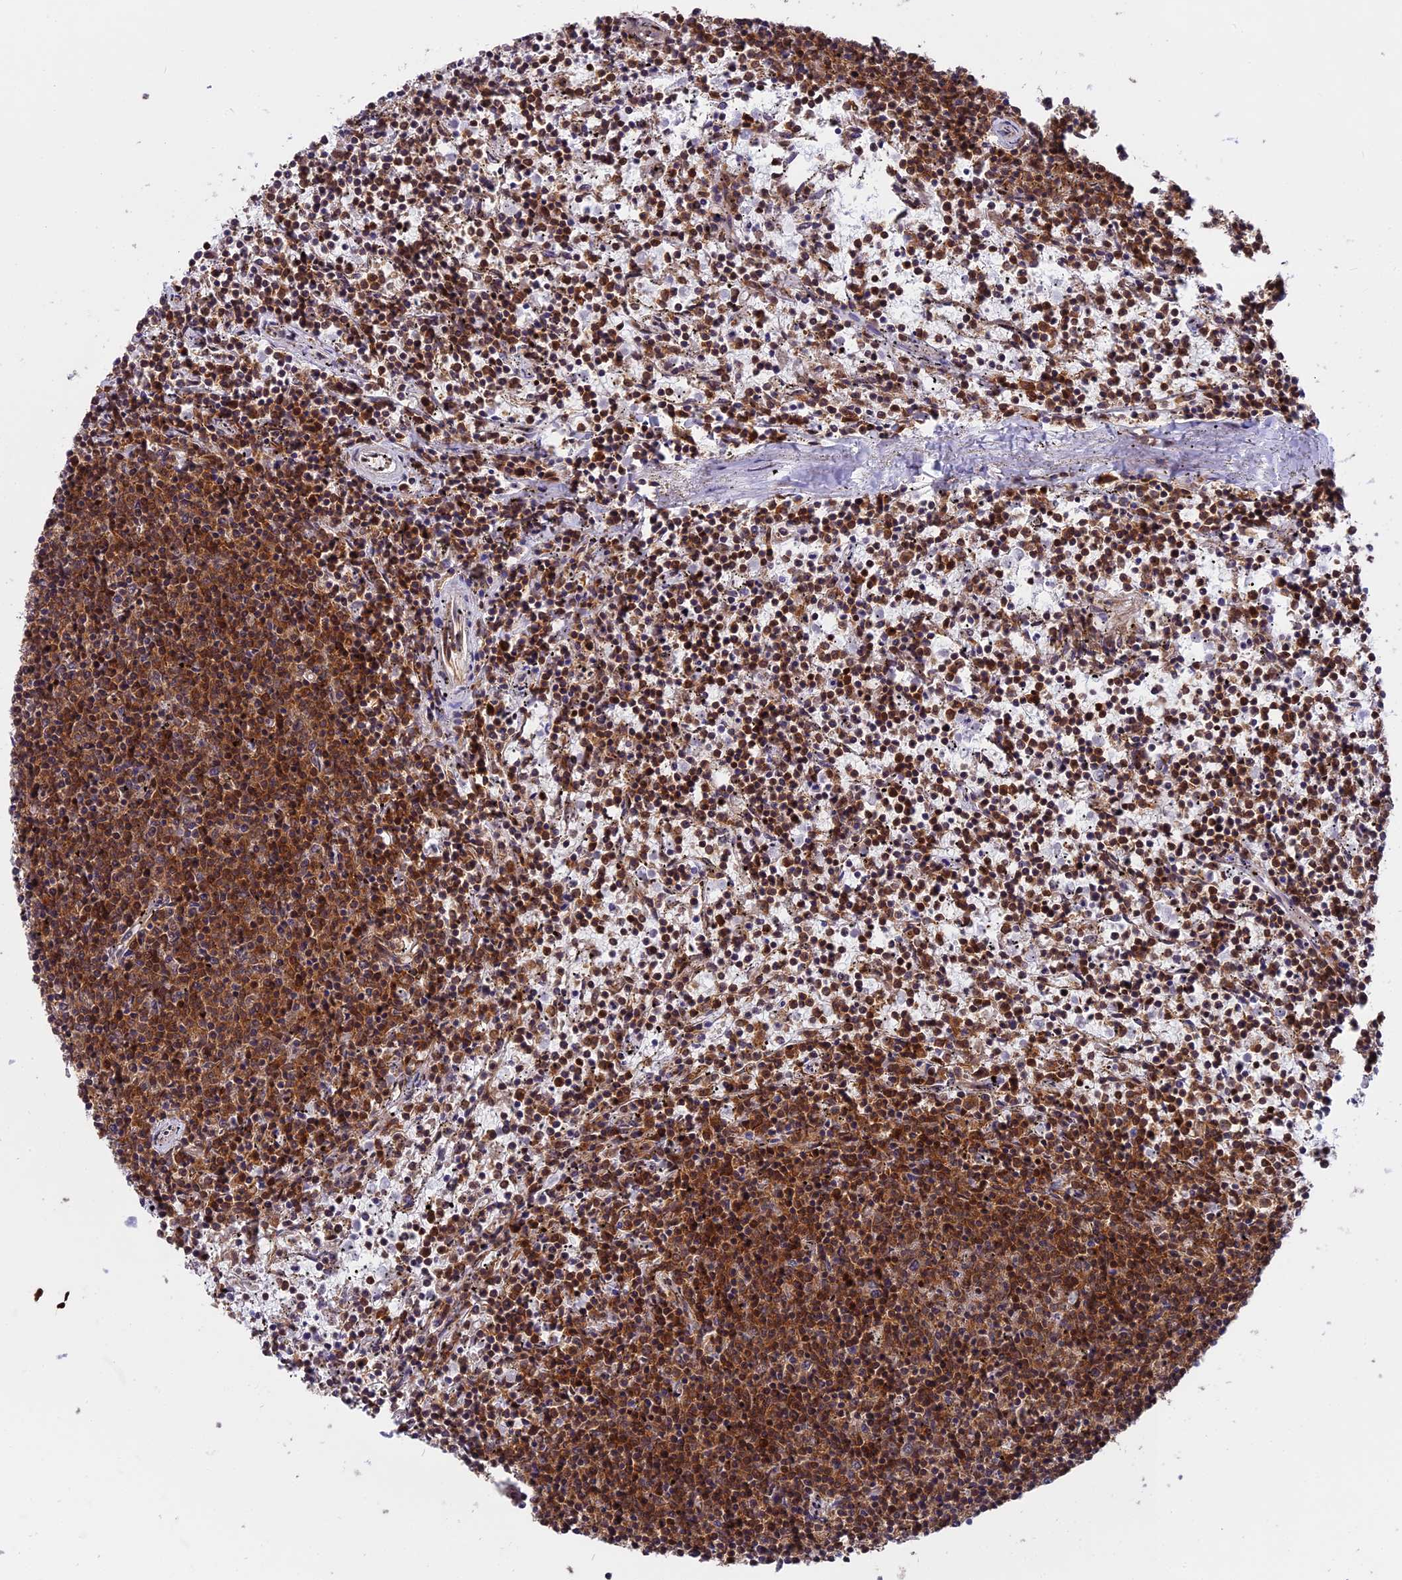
{"staining": {"intensity": "strong", "quantity": "25%-75%", "location": "cytoplasmic/membranous"}, "tissue": "lymphoma", "cell_type": "Tumor cells", "image_type": "cancer", "snomed": [{"axis": "morphology", "description": "Malignant lymphoma, non-Hodgkin's type, Low grade"}, {"axis": "topography", "description": "Spleen"}], "caption": "Protein expression by IHC shows strong cytoplasmic/membranous expression in about 25%-75% of tumor cells in lymphoma.", "gene": "RAMAC", "patient": {"sex": "female", "age": 50}}